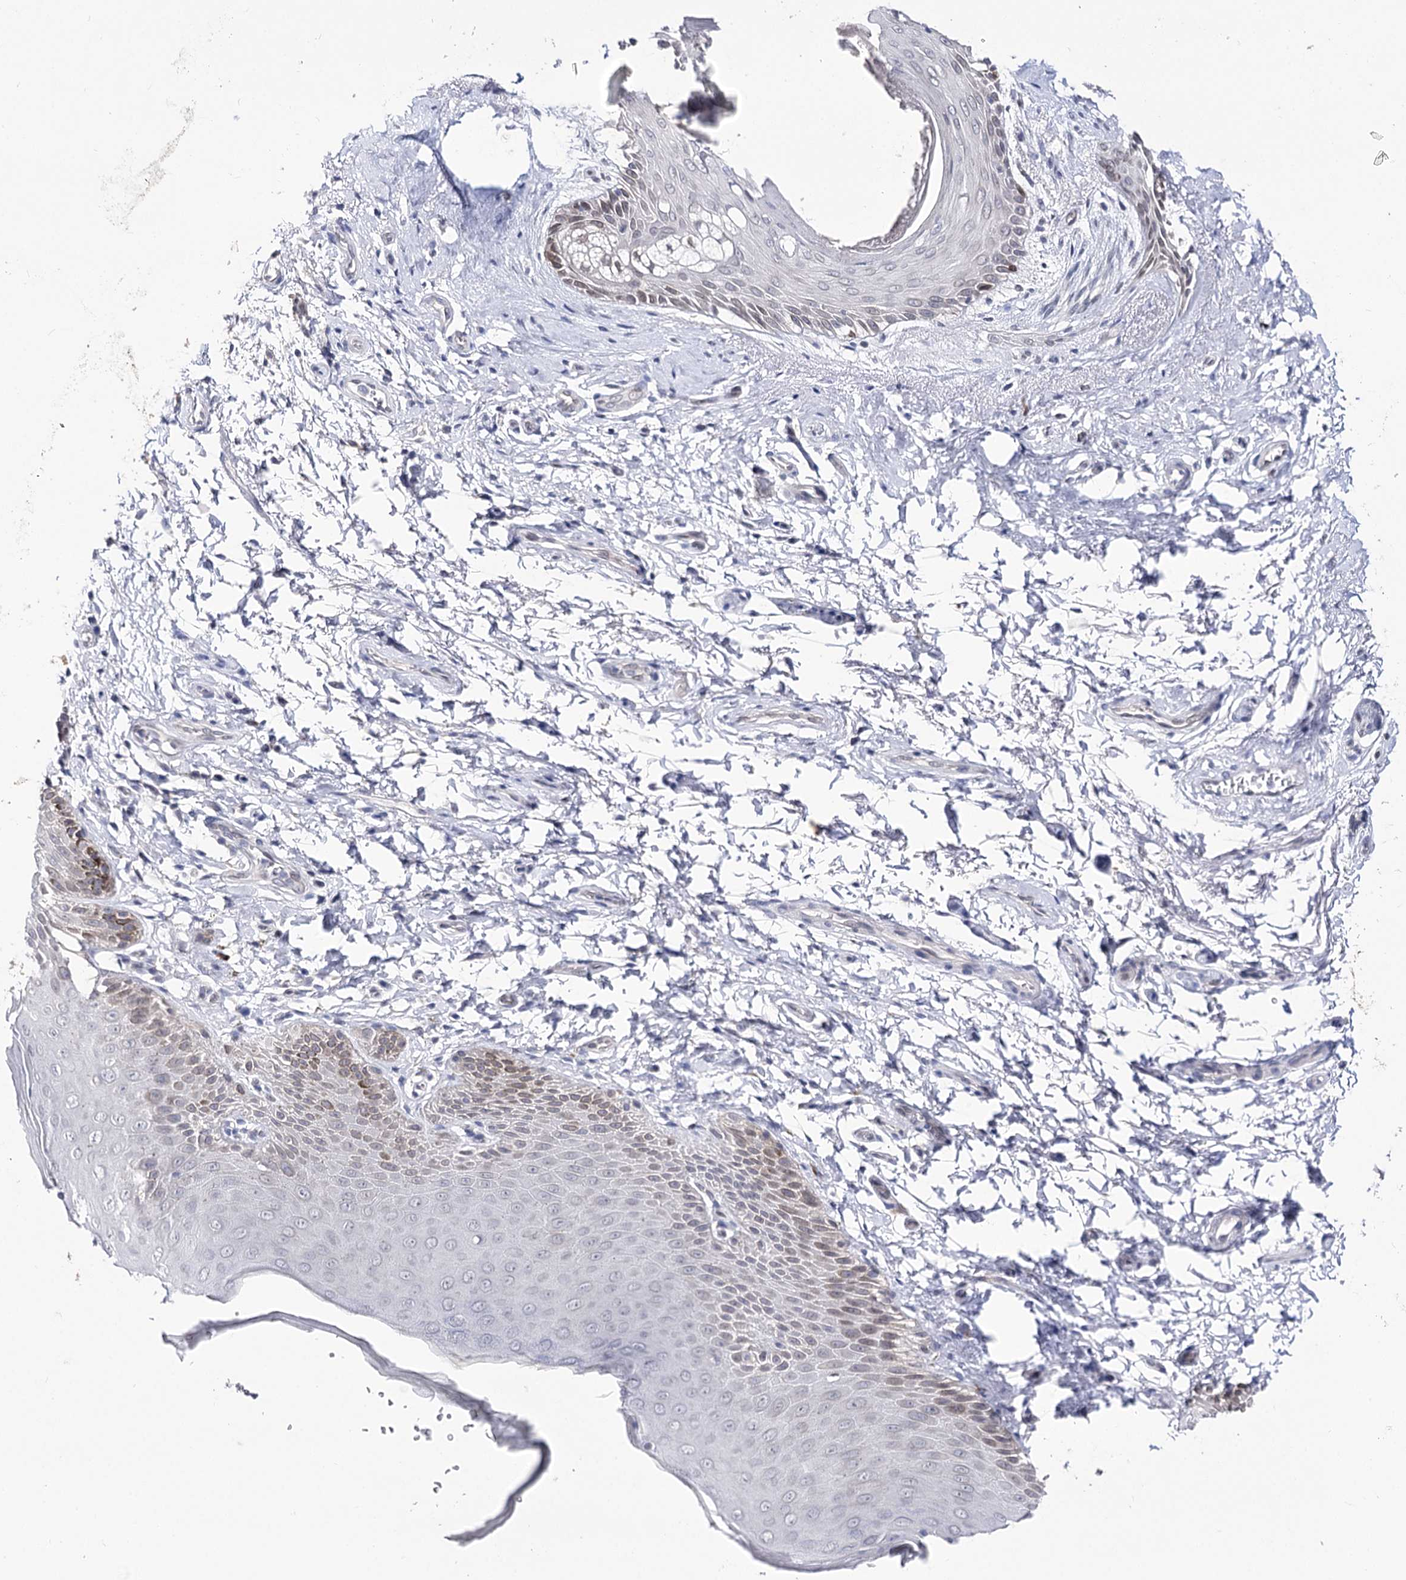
{"staining": {"intensity": "weak", "quantity": "25%-75%", "location": "cytoplasmic/membranous,nuclear"}, "tissue": "skin", "cell_type": "Epidermal cells", "image_type": "normal", "snomed": [{"axis": "morphology", "description": "Normal tissue, NOS"}, {"axis": "topography", "description": "Anal"}], "caption": "An image of skin stained for a protein displays weak cytoplasmic/membranous,nuclear brown staining in epidermal cells. The staining was performed using DAB to visualize the protein expression in brown, while the nuclei were stained in blue with hematoxylin (Magnification: 20x).", "gene": "TMEM201", "patient": {"sex": "male", "age": 44}}